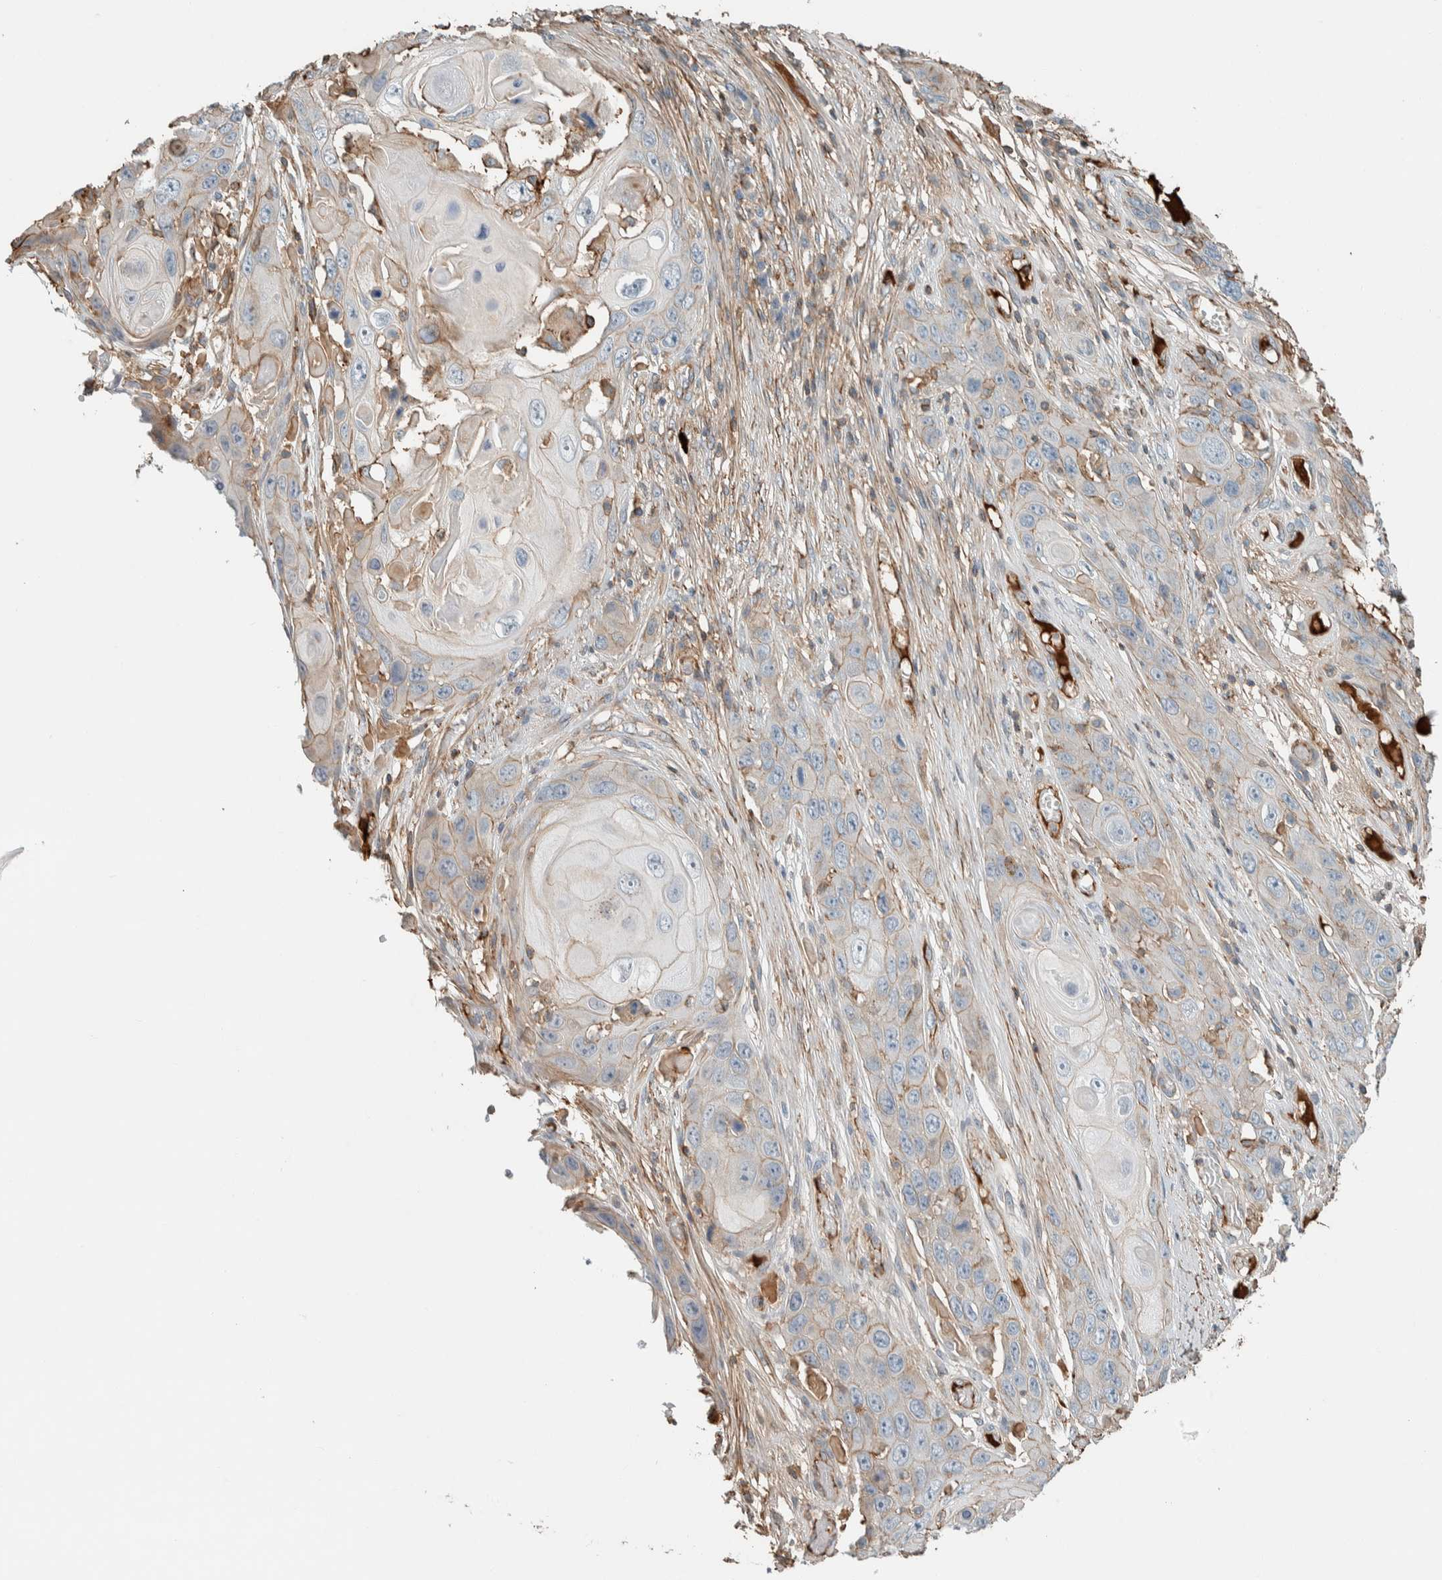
{"staining": {"intensity": "negative", "quantity": "none", "location": "none"}, "tissue": "skin cancer", "cell_type": "Tumor cells", "image_type": "cancer", "snomed": [{"axis": "morphology", "description": "Squamous cell carcinoma, NOS"}, {"axis": "topography", "description": "Skin"}], "caption": "An image of human skin cancer is negative for staining in tumor cells.", "gene": "CTBP2", "patient": {"sex": "male", "age": 55}}